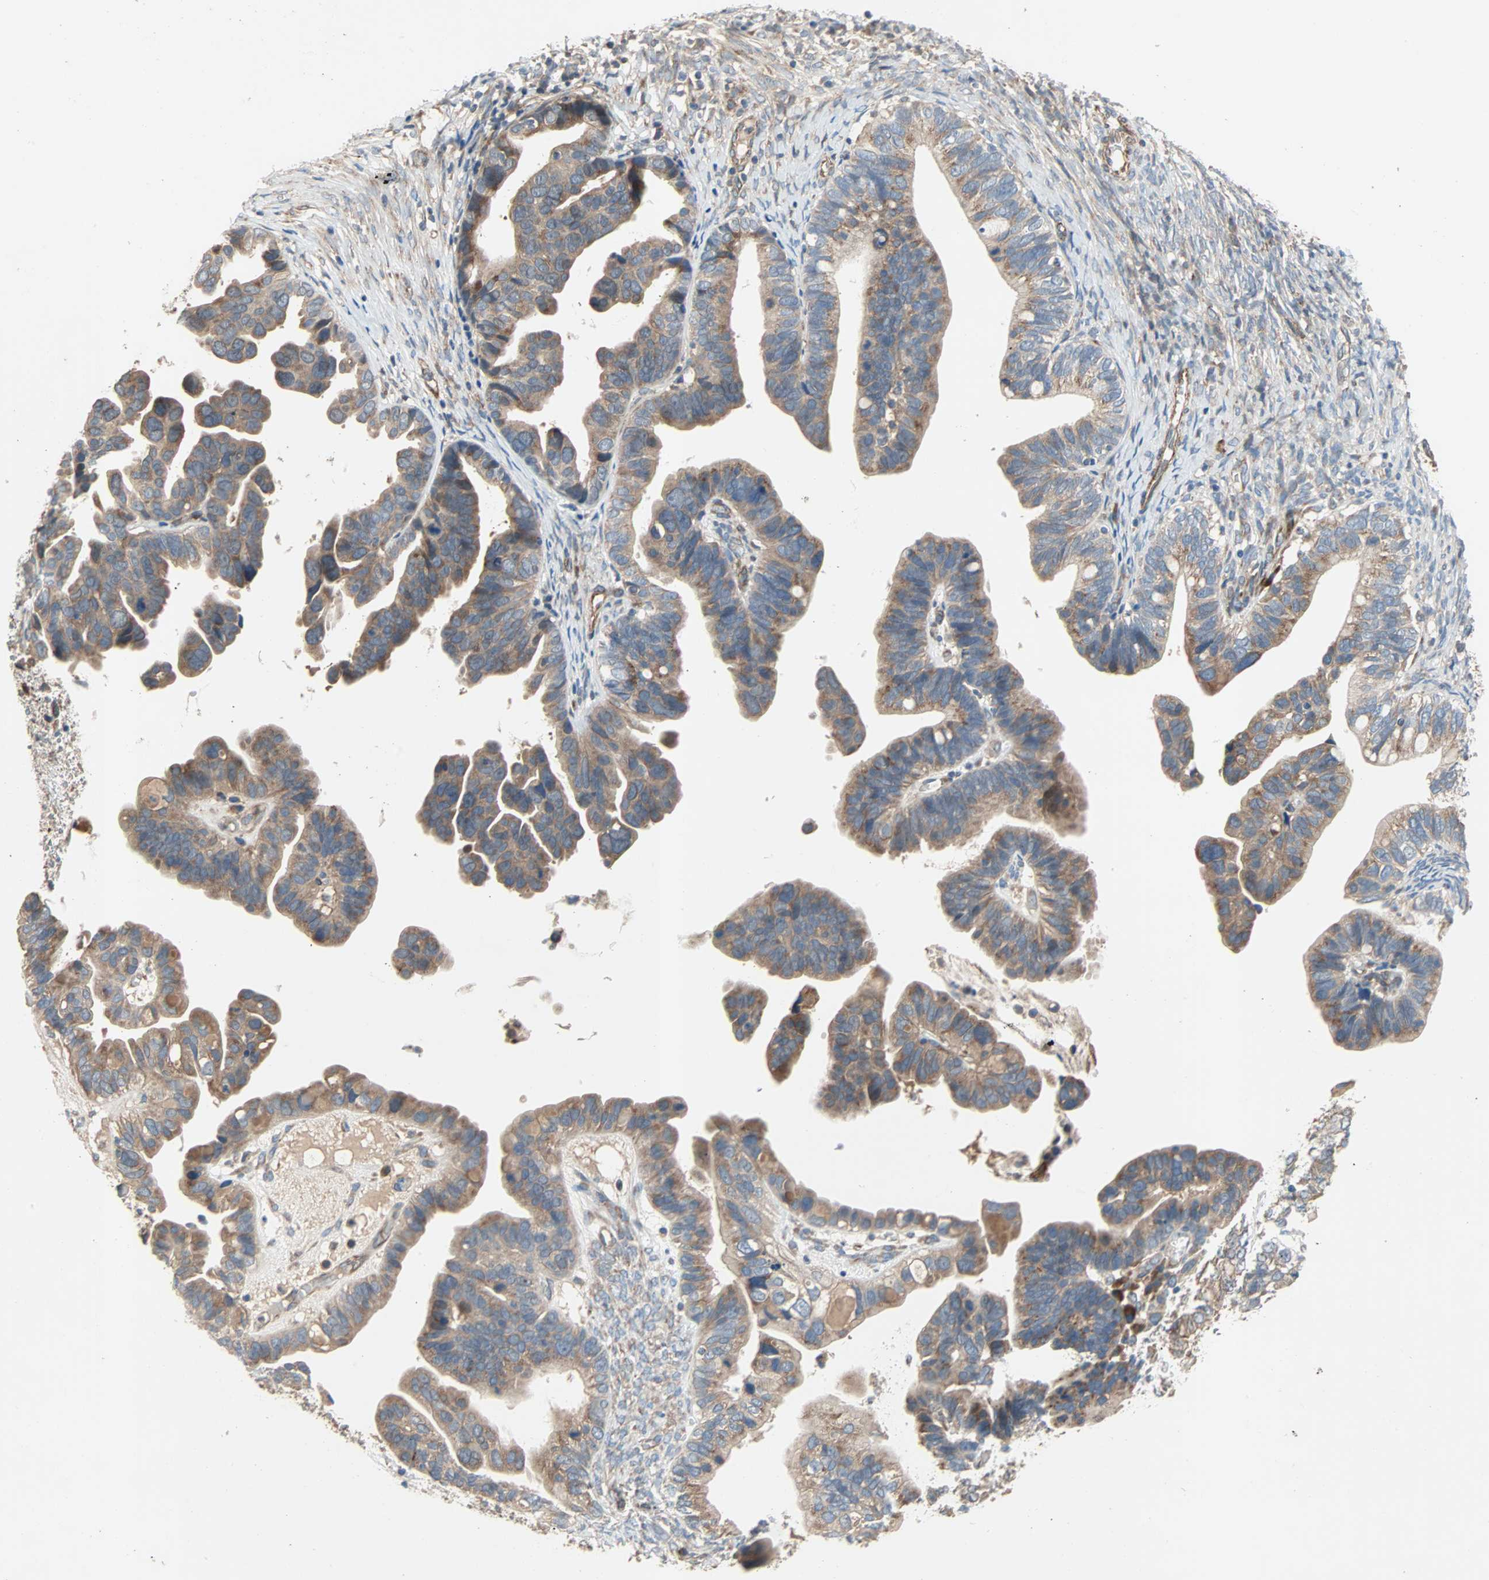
{"staining": {"intensity": "moderate", "quantity": ">75%", "location": "cytoplasmic/membranous"}, "tissue": "ovarian cancer", "cell_type": "Tumor cells", "image_type": "cancer", "snomed": [{"axis": "morphology", "description": "Cystadenocarcinoma, serous, NOS"}, {"axis": "topography", "description": "Ovary"}], "caption": "Approximately >75% of tumor cells in human ovarian cancer demonstrate moderate cytoplasmic/membranous protein positivity as visualized by brown immunohistochemical staining.", "gene": "XYLT1", "patient": {"sex": "female", "age": 56}}